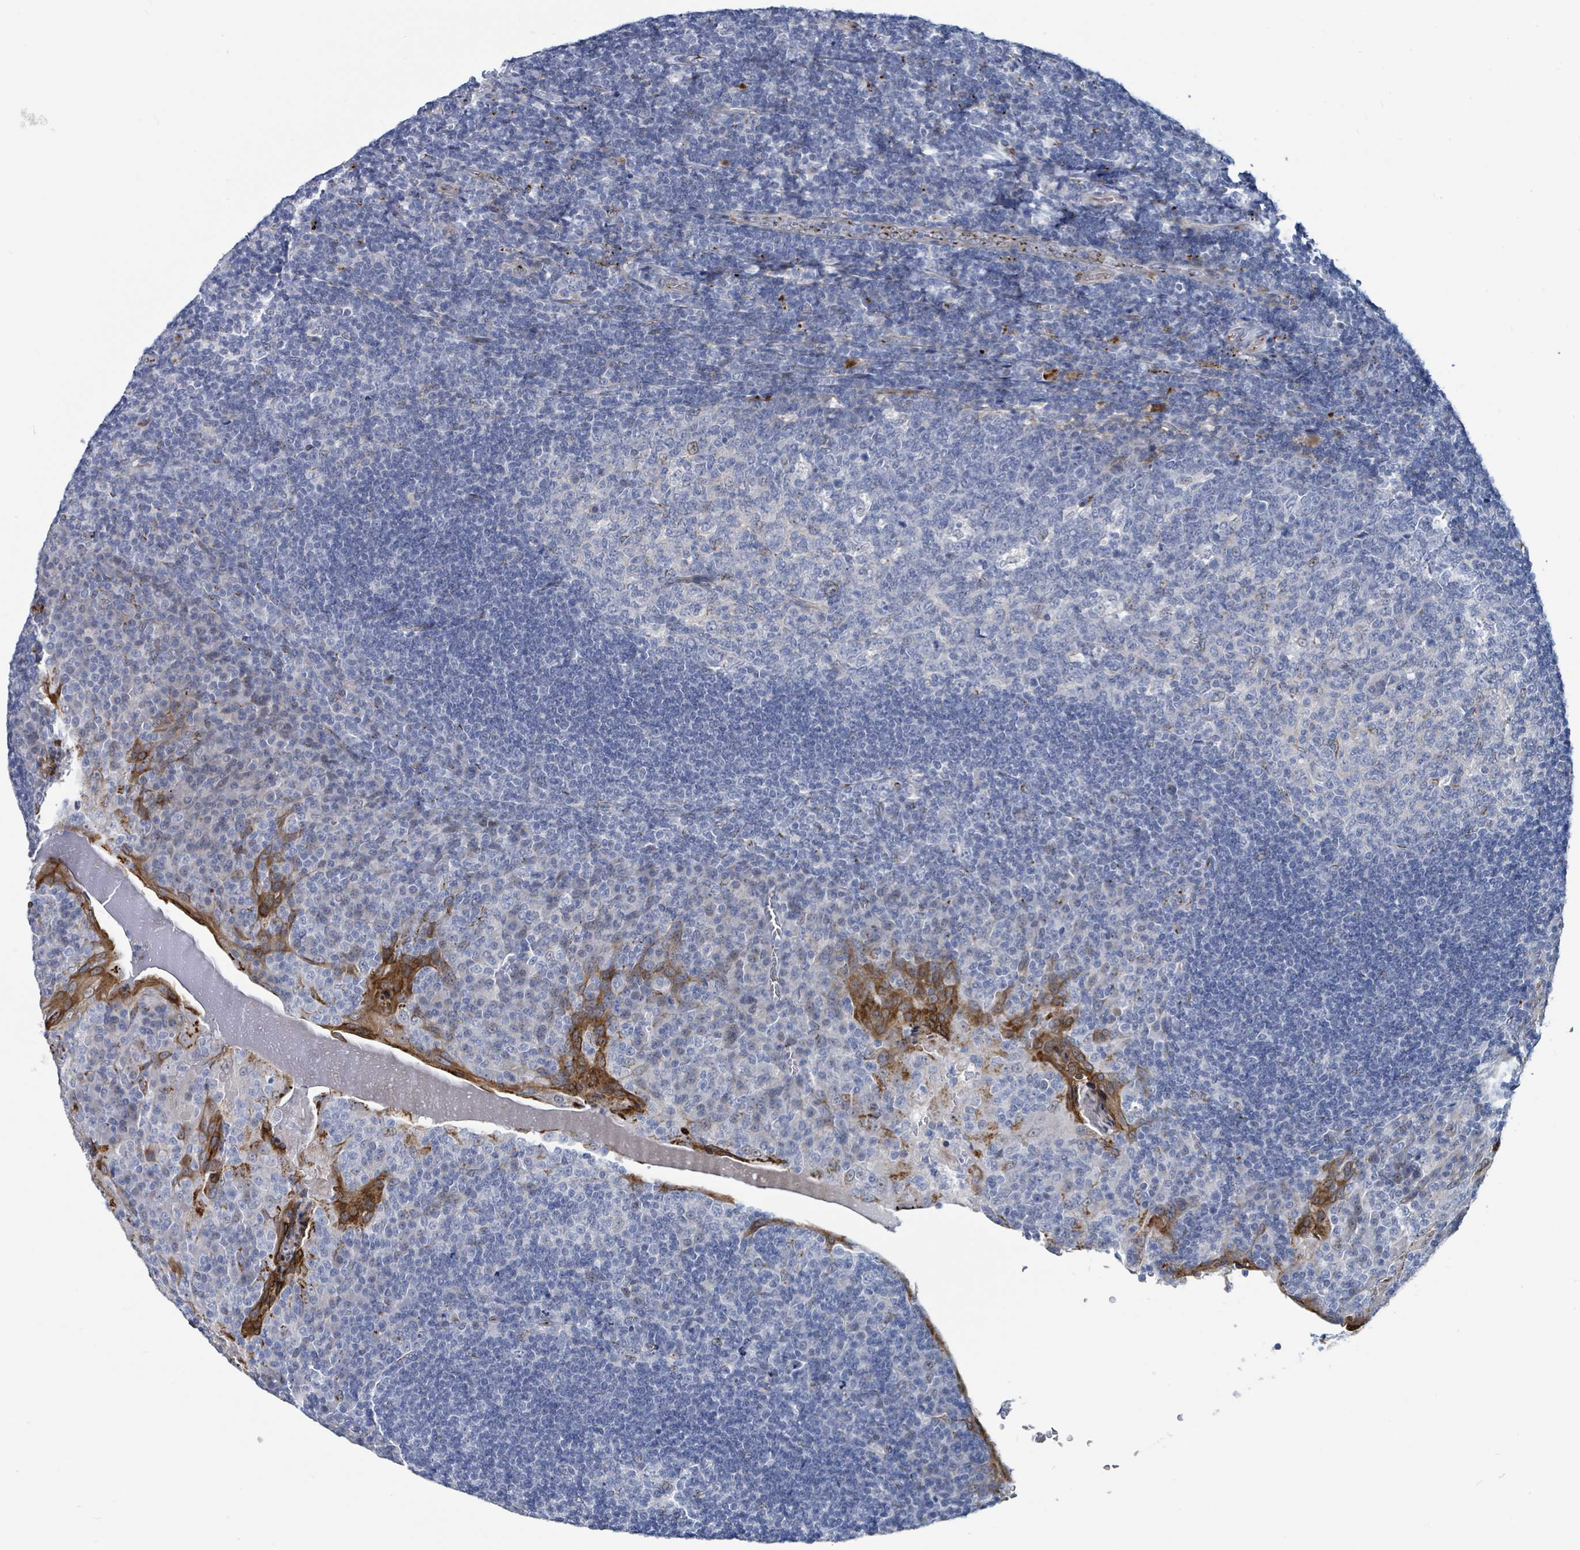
{"staining": {"intensity": "weak", "quantity": "<25%", "location": "nuclear"}, "tissue": "tonsil", "cell_type": "Germinal center cells", "image_type": "normal", "snomed": [{"axis": "morphology", "description": "Normal tissue, NOS"}, {"axis": "topography", "description": "Tonsil"}], "caption": "IHC histopathology image of normal tonsil: human tonsil stained with DAB (3,3'-diaminobenzidine) exhibits no significant protein expression in germinal center cells.", "gene": "DCAF5", "patient": {"sex": "male", "age": 17}}